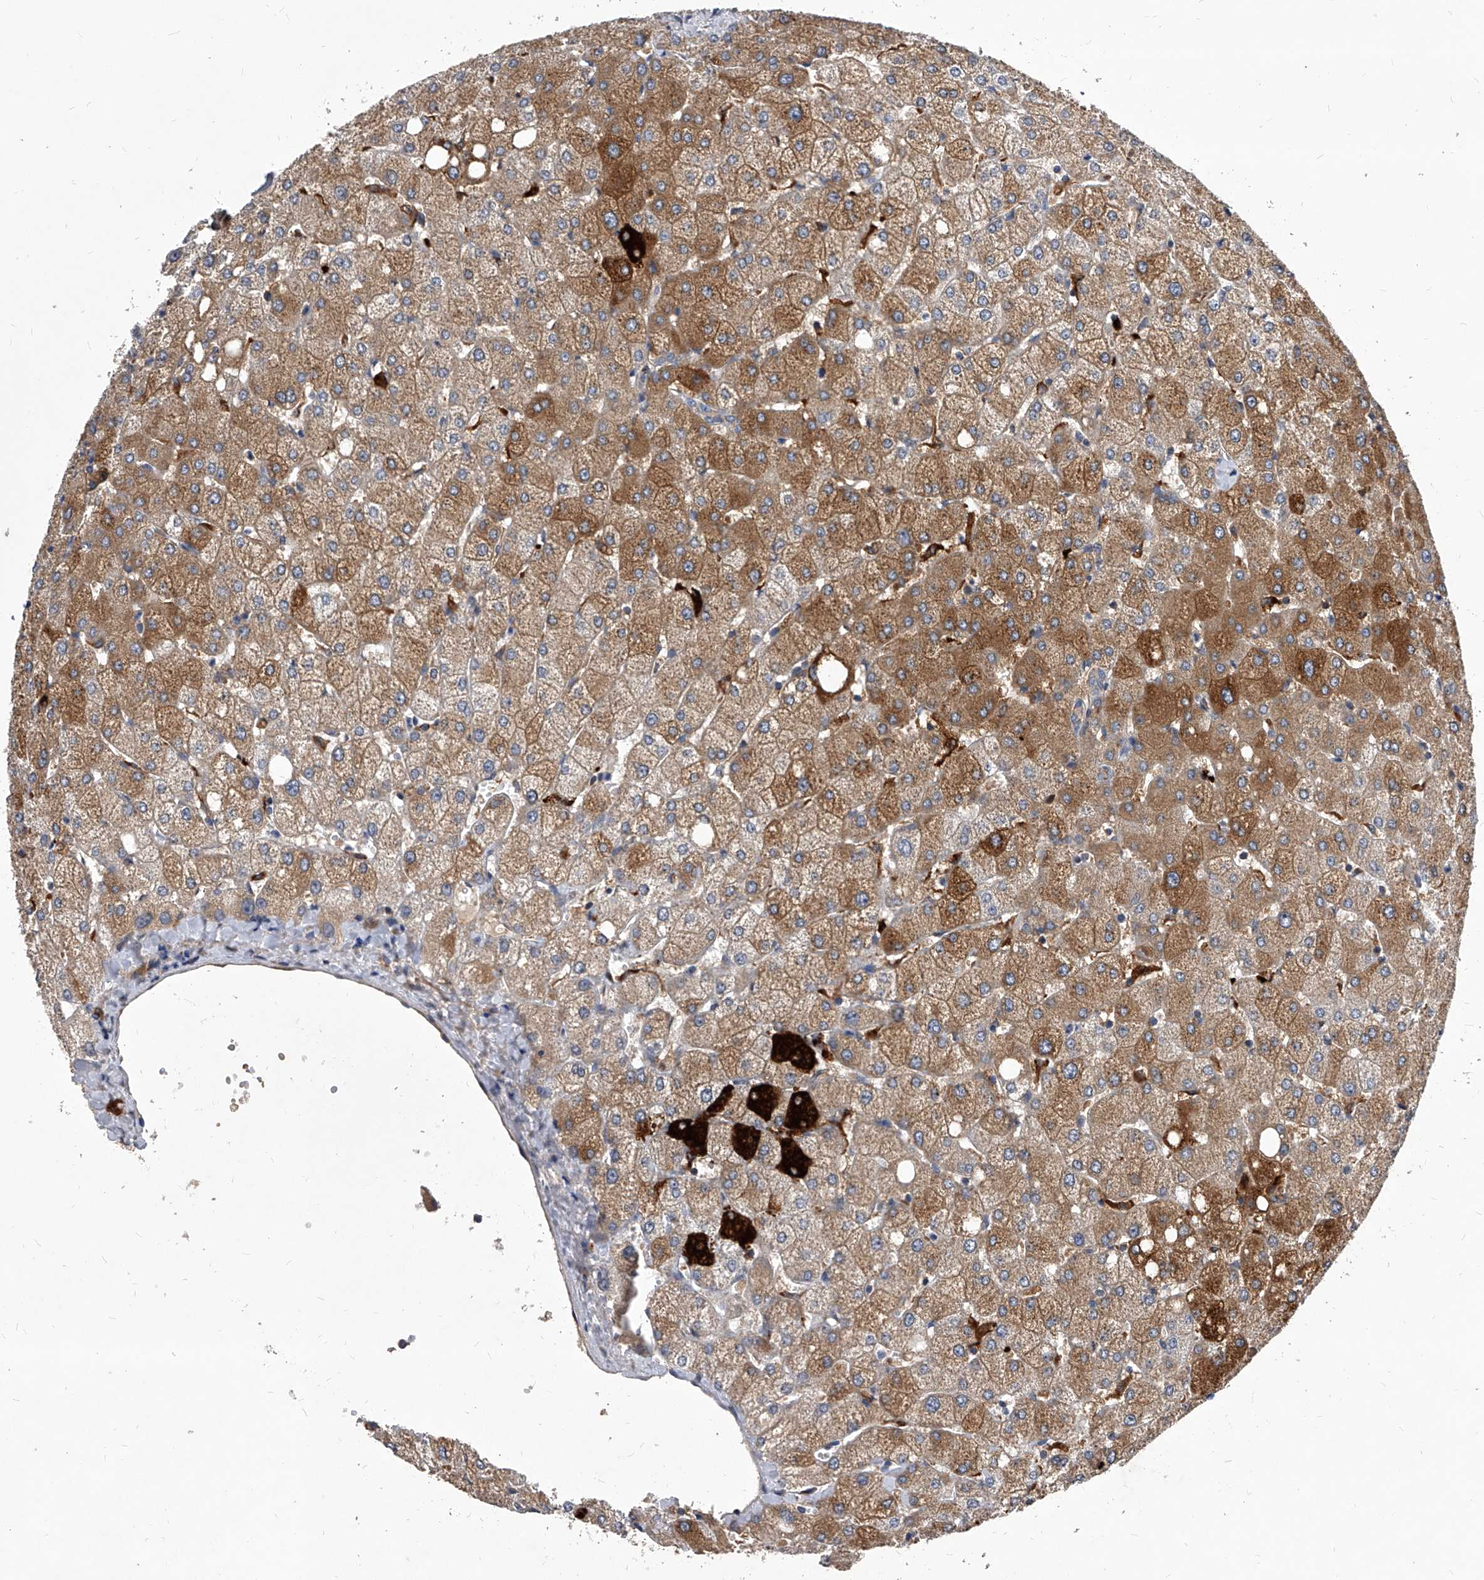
{"staining": {"intensity": "weak", "quantity": "<25%", "location": "cytoplasmic/membranous"}, "tissue": "liver", "cell_type": "Cholangiocytes", "image_type": "normal", "snomed": [{"axis": "morphology", "description": "Normal tissue, NOS"}, {"axis": "topography", "description": "Liver"}], "caption": "Immunohistochemistry photomicrograph of benign liver: liver stained with DAB demonstrates no significant protein expression in cholangiocytes.", "gene": "SOBP", "patient": {"sex": "female", "age": 54}}